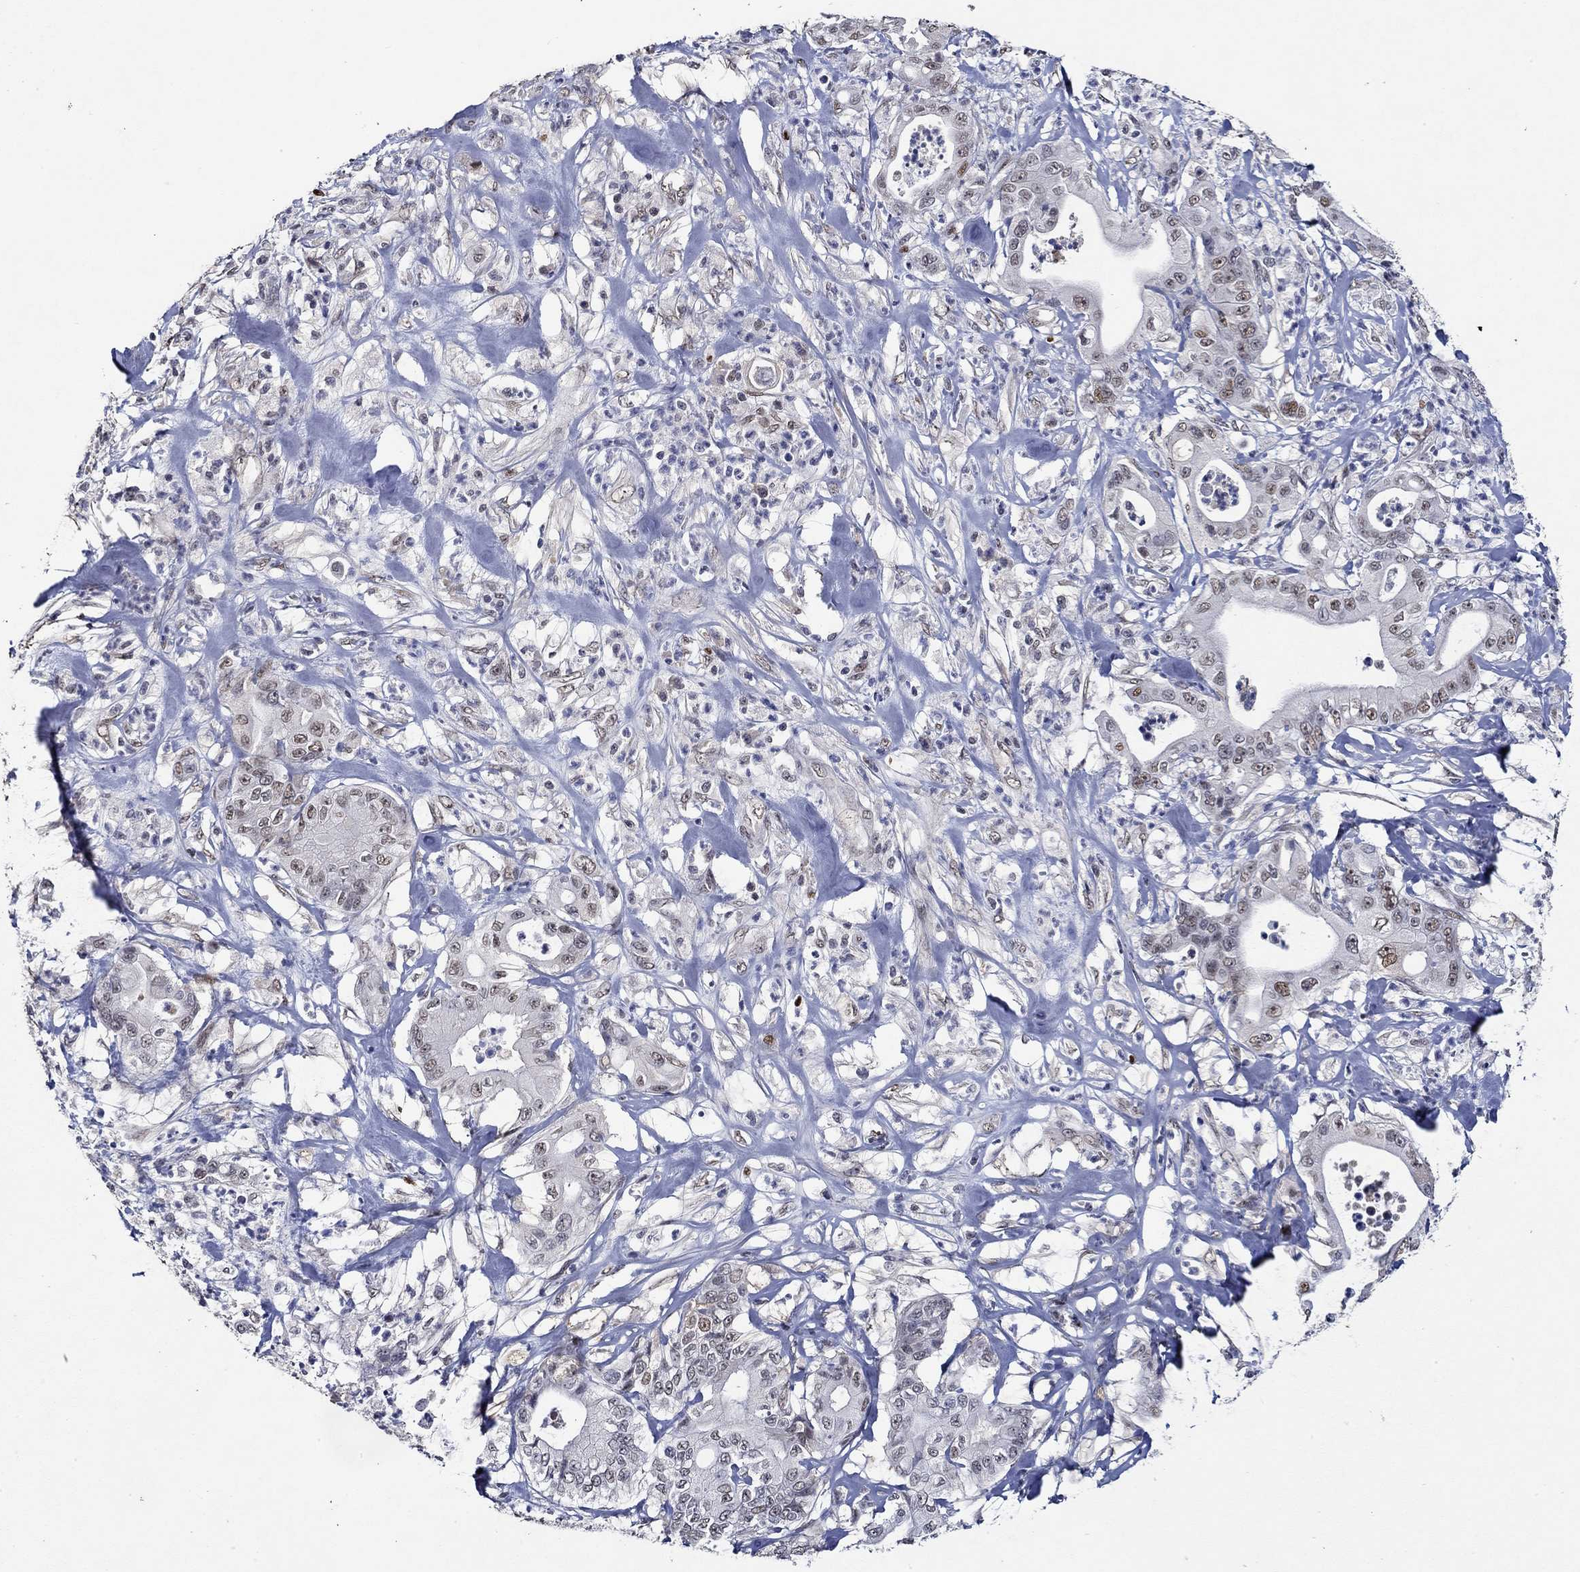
{"staining": {"intensity": "moderate", "quantity": "<25%", "location": "nuclear"}, "tissue": "pancreatic cancer", "cell_type": "Tumor cells", "image_type": "cancer", "snomed": [{"axis": "morphology", "description": "Adenocarcinoma, NOS"}, {"axis": "topography", "description": "Pancreas"}], "caption": "Immunohistochemistry of adenocarcinoma (pancreatic) demonstrates low levels of moderate nuclear positivity in about <25% of tumor cells. Nuclei are stained in blue.", "gene": "GATA2", "patient": {"sex": "male", "age": 71}}